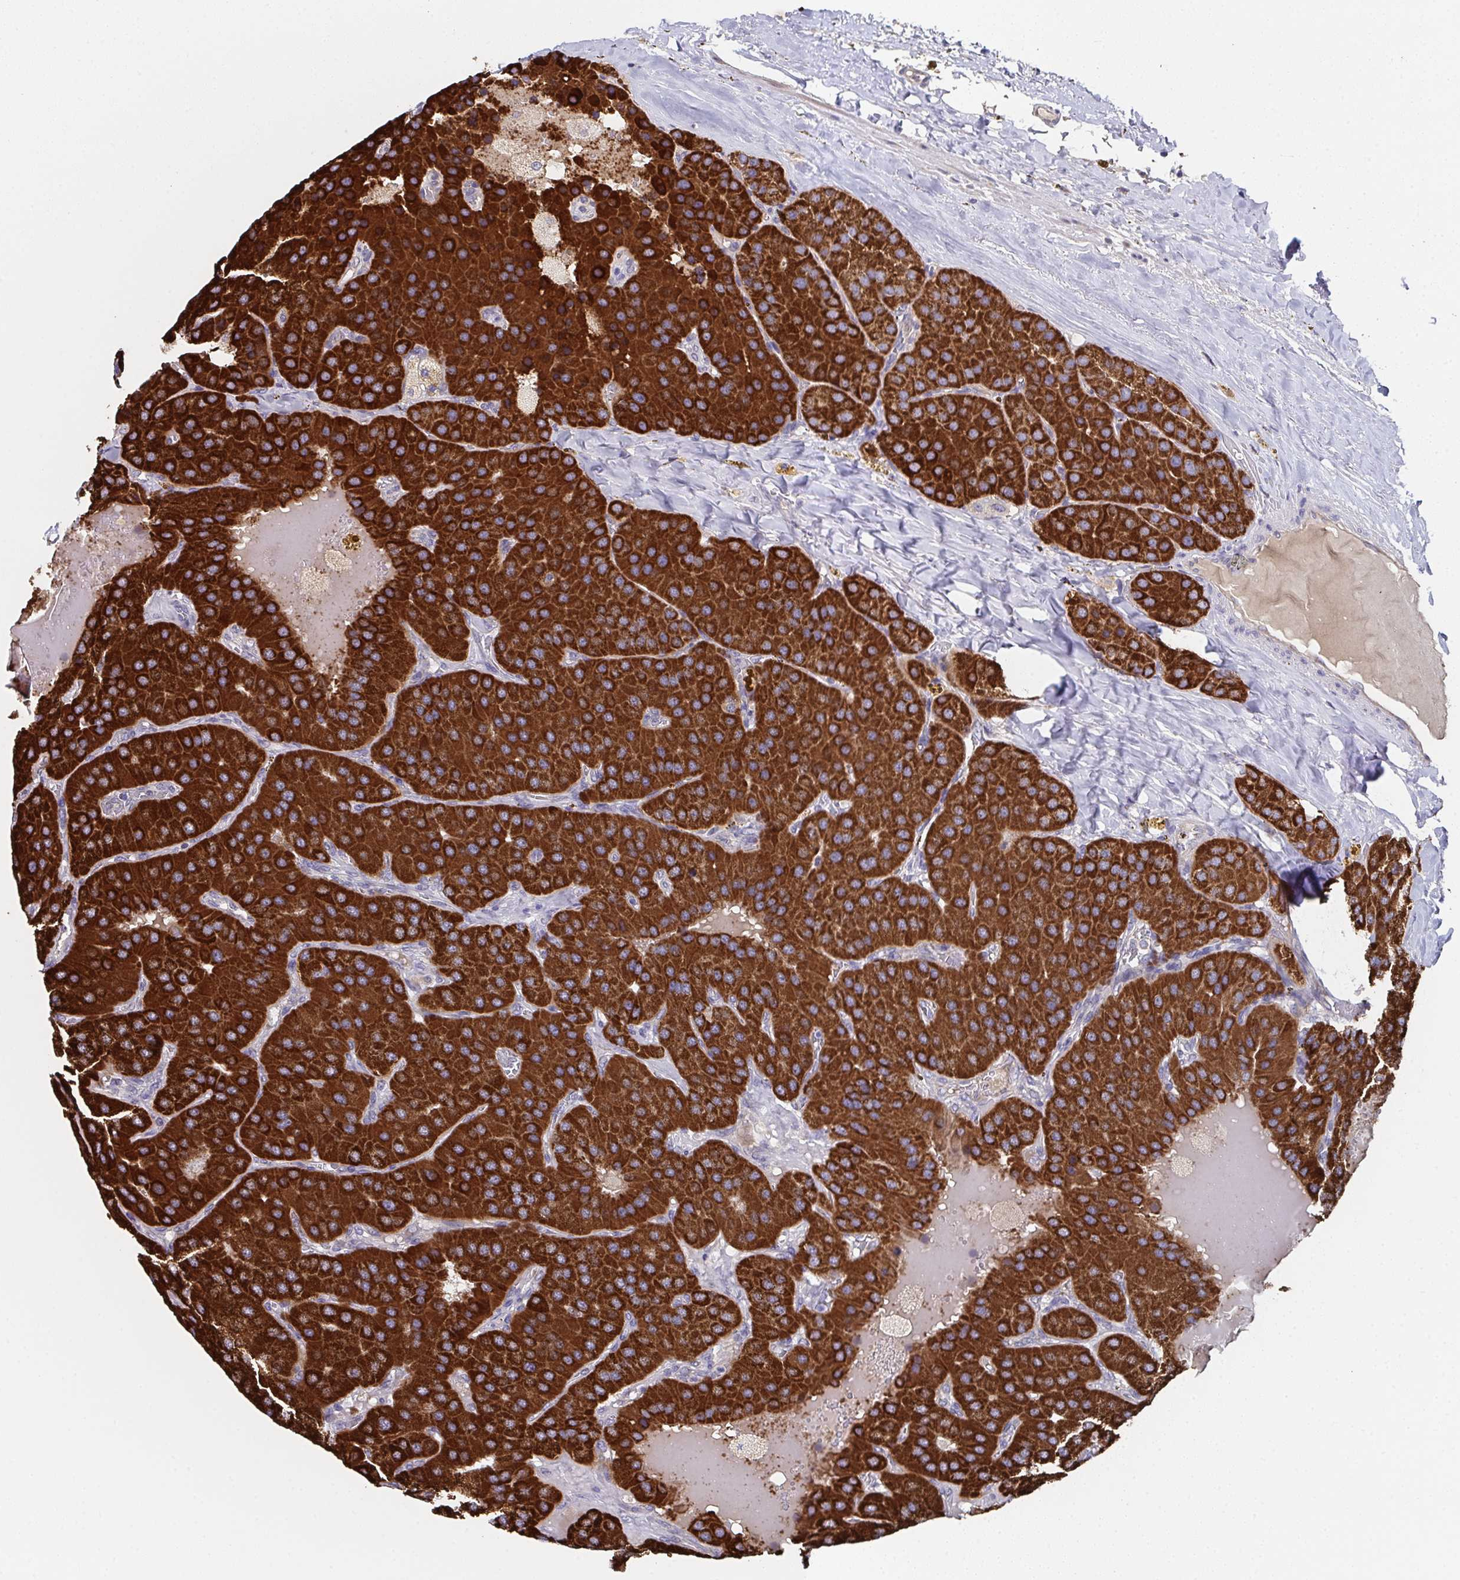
{"staining": {"intensity": "strong", "quantity": ">75%", "location": "cytoplasmic/membranous"}, "tissue": "parathyroid gland", "cell_type": "Glandular cells", "image_type": "normal", "snomed": [{"axis": "morphology", "description": "Normal tissue, NOS"}, {"axis": "morphology", "description": "Adenoma, NOS"}, {"axis": "topography", "description": "Parathyroid gland"}], "caption": "The histopathology image exhibits staining of normal parathyroid gland, revealing strong cytoplasmic/membranous protein staining (brown color) within glandular cells. Immunohistochemistry stains the protein in brown and the nuclei are stained blue.", "gene": "MT", "patient": {"sex": "female", "age": 86}}